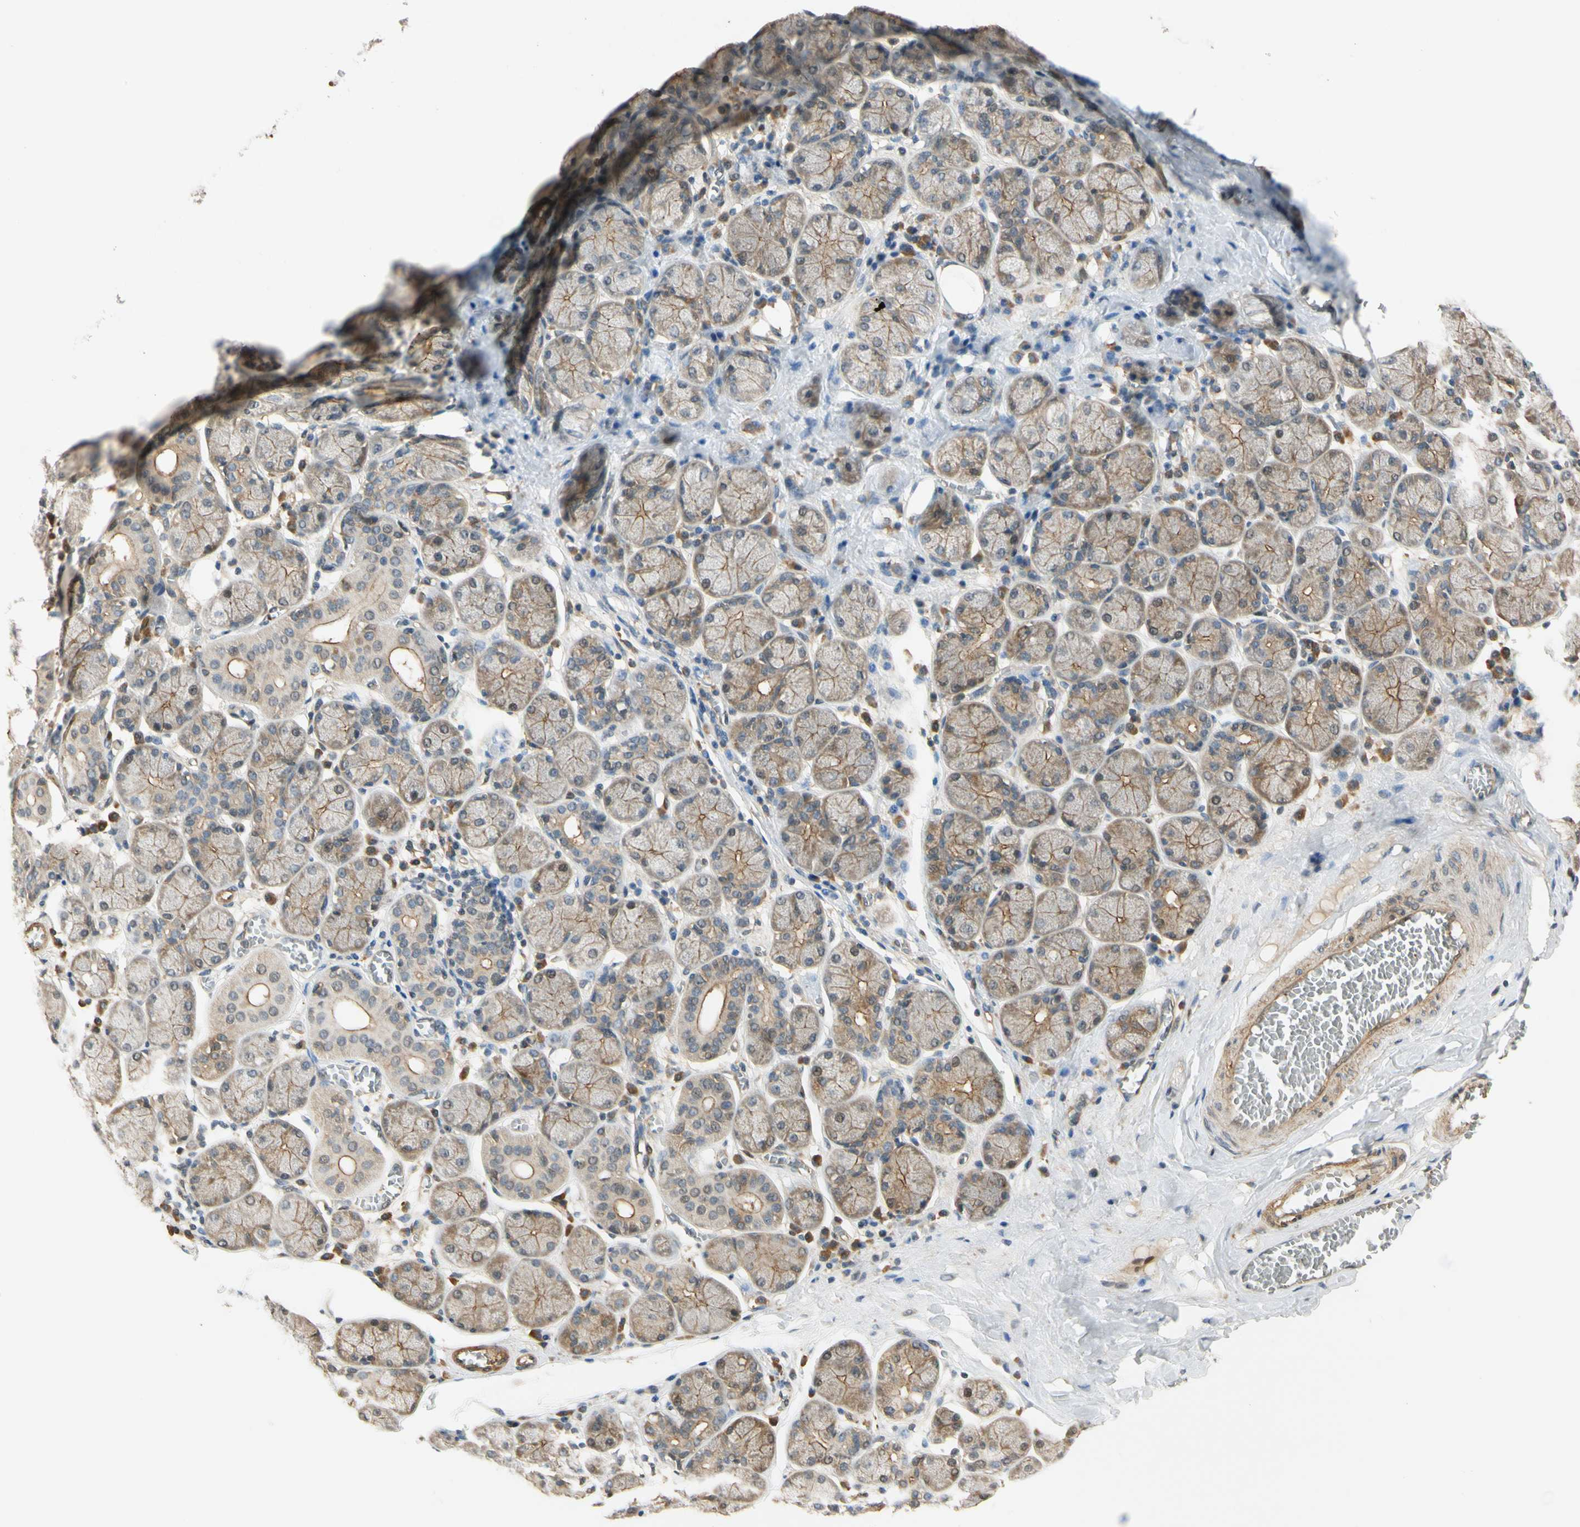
{"staining": {"intensity": "weak", "quantity": ">75%", "location": "cytoplasmic/membranous"}, "tissue": "salivary gland", "cell_type": "Glandular cells", "image_type": "normal", "snomed": [{"axis": "morphology", "description": "Normal tissue, NOS"}, {"axis": "topography", "description": "Salivary gland"}], "caption": "Protein analysis of unremarkable salivary gland demonstrates weak cytoplasmic/membranous expression in about >75% of glandular cells. The staining was performed using DAB (3,3'-diaminobenzidine) to visualize the protein expression in brown, while the nuclei were stained in blue with hematoxylin (Magnification: 20x).", "gene": "RASGRF1", "patient": {"sex": "female", "age": 24}}